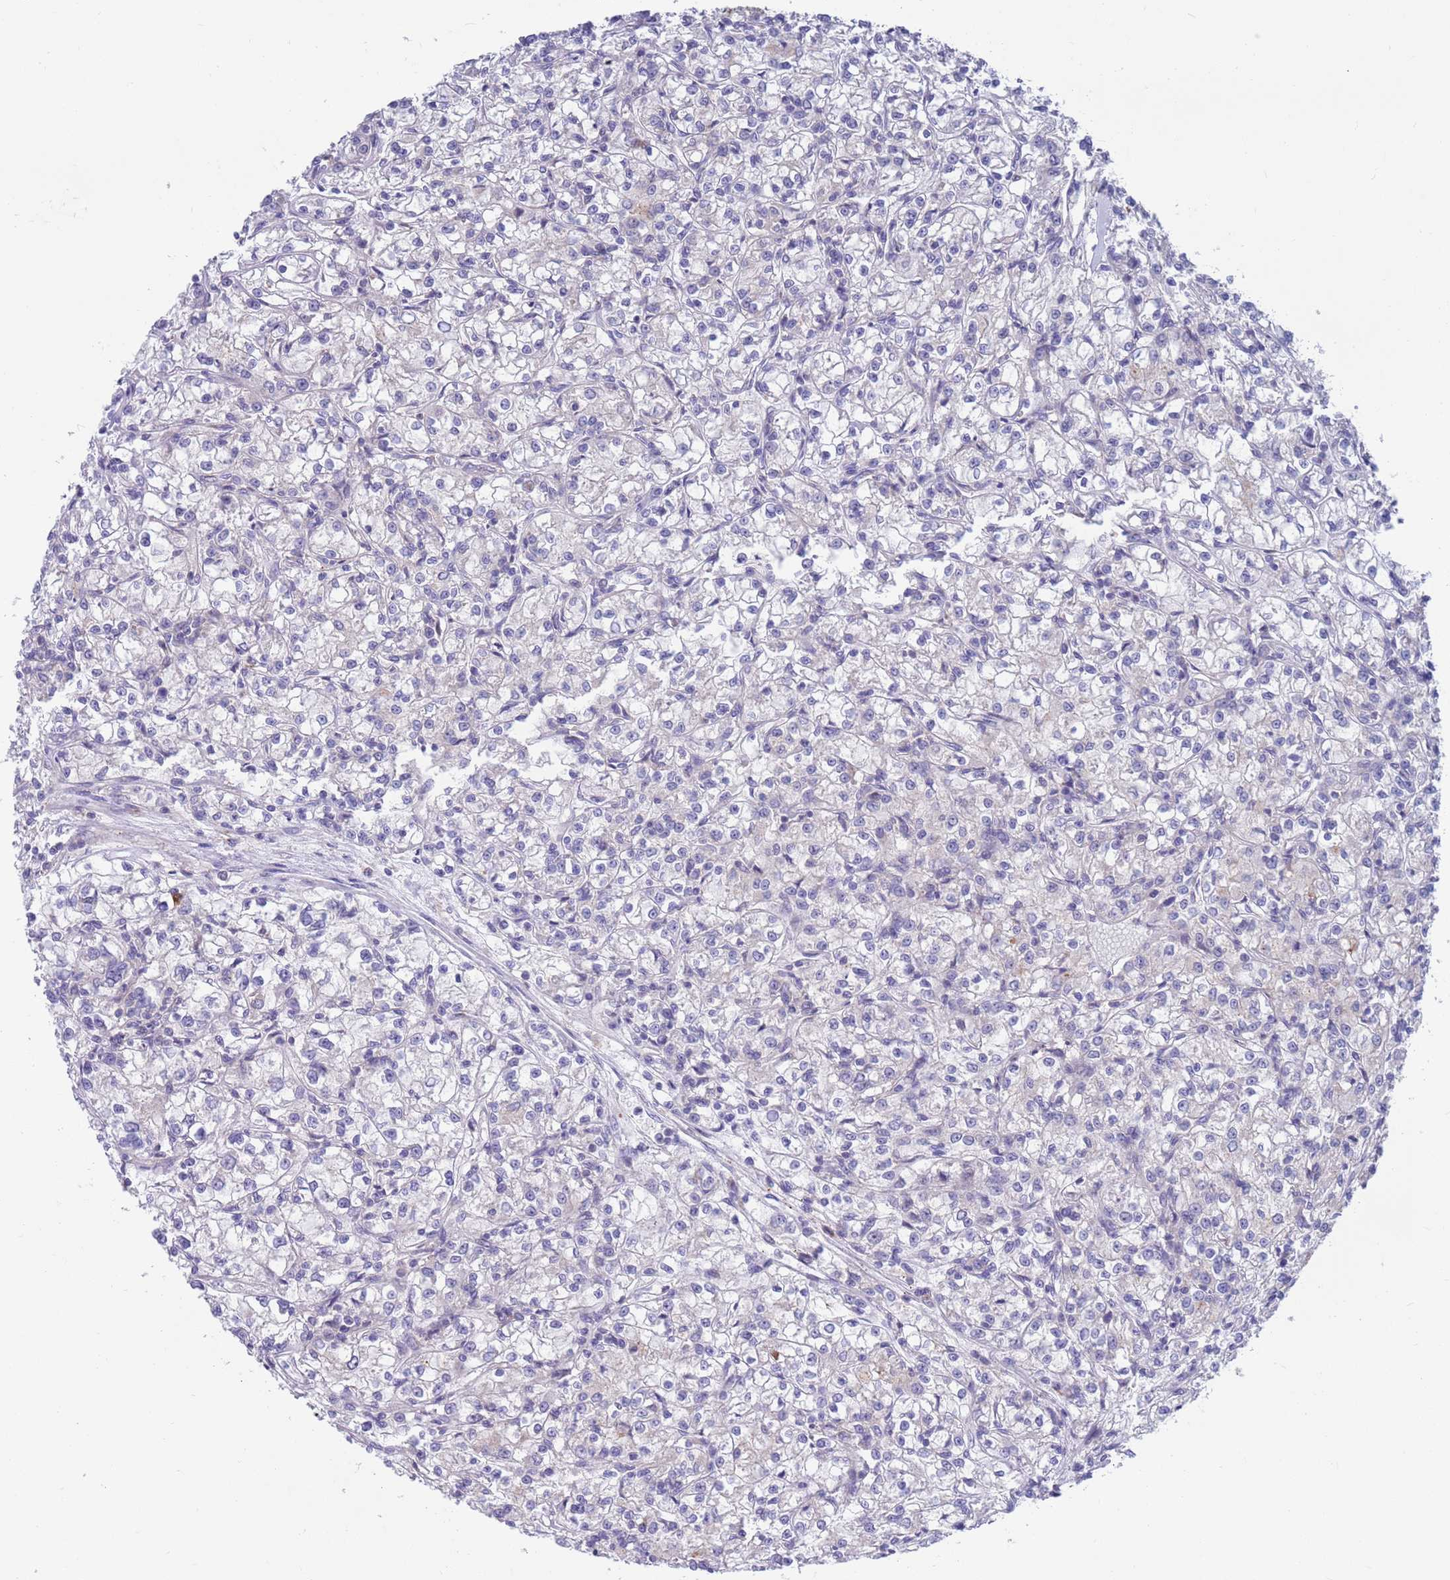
{"staining": {"intensity": "negative", "quantity": "none", "location": "none"}, "tissue": "renal cancer", "cell_type": "Tumor cells", "image_type": "cancer", "snomed": [{"axis": "morphology", "description": "Adenocarcinoma, NOS"}, {"axis": "topography", "description": "Kidney"}], "caption": "Renal cancer (adenocarcinoma) was stained to show a protein in brown. There is no significant positivity in tumor cells. (DAB immunohistochemistry (IHC), high magnification).", "gene": "KLHL29", "patient": {"sex": "female", "age": 59}}